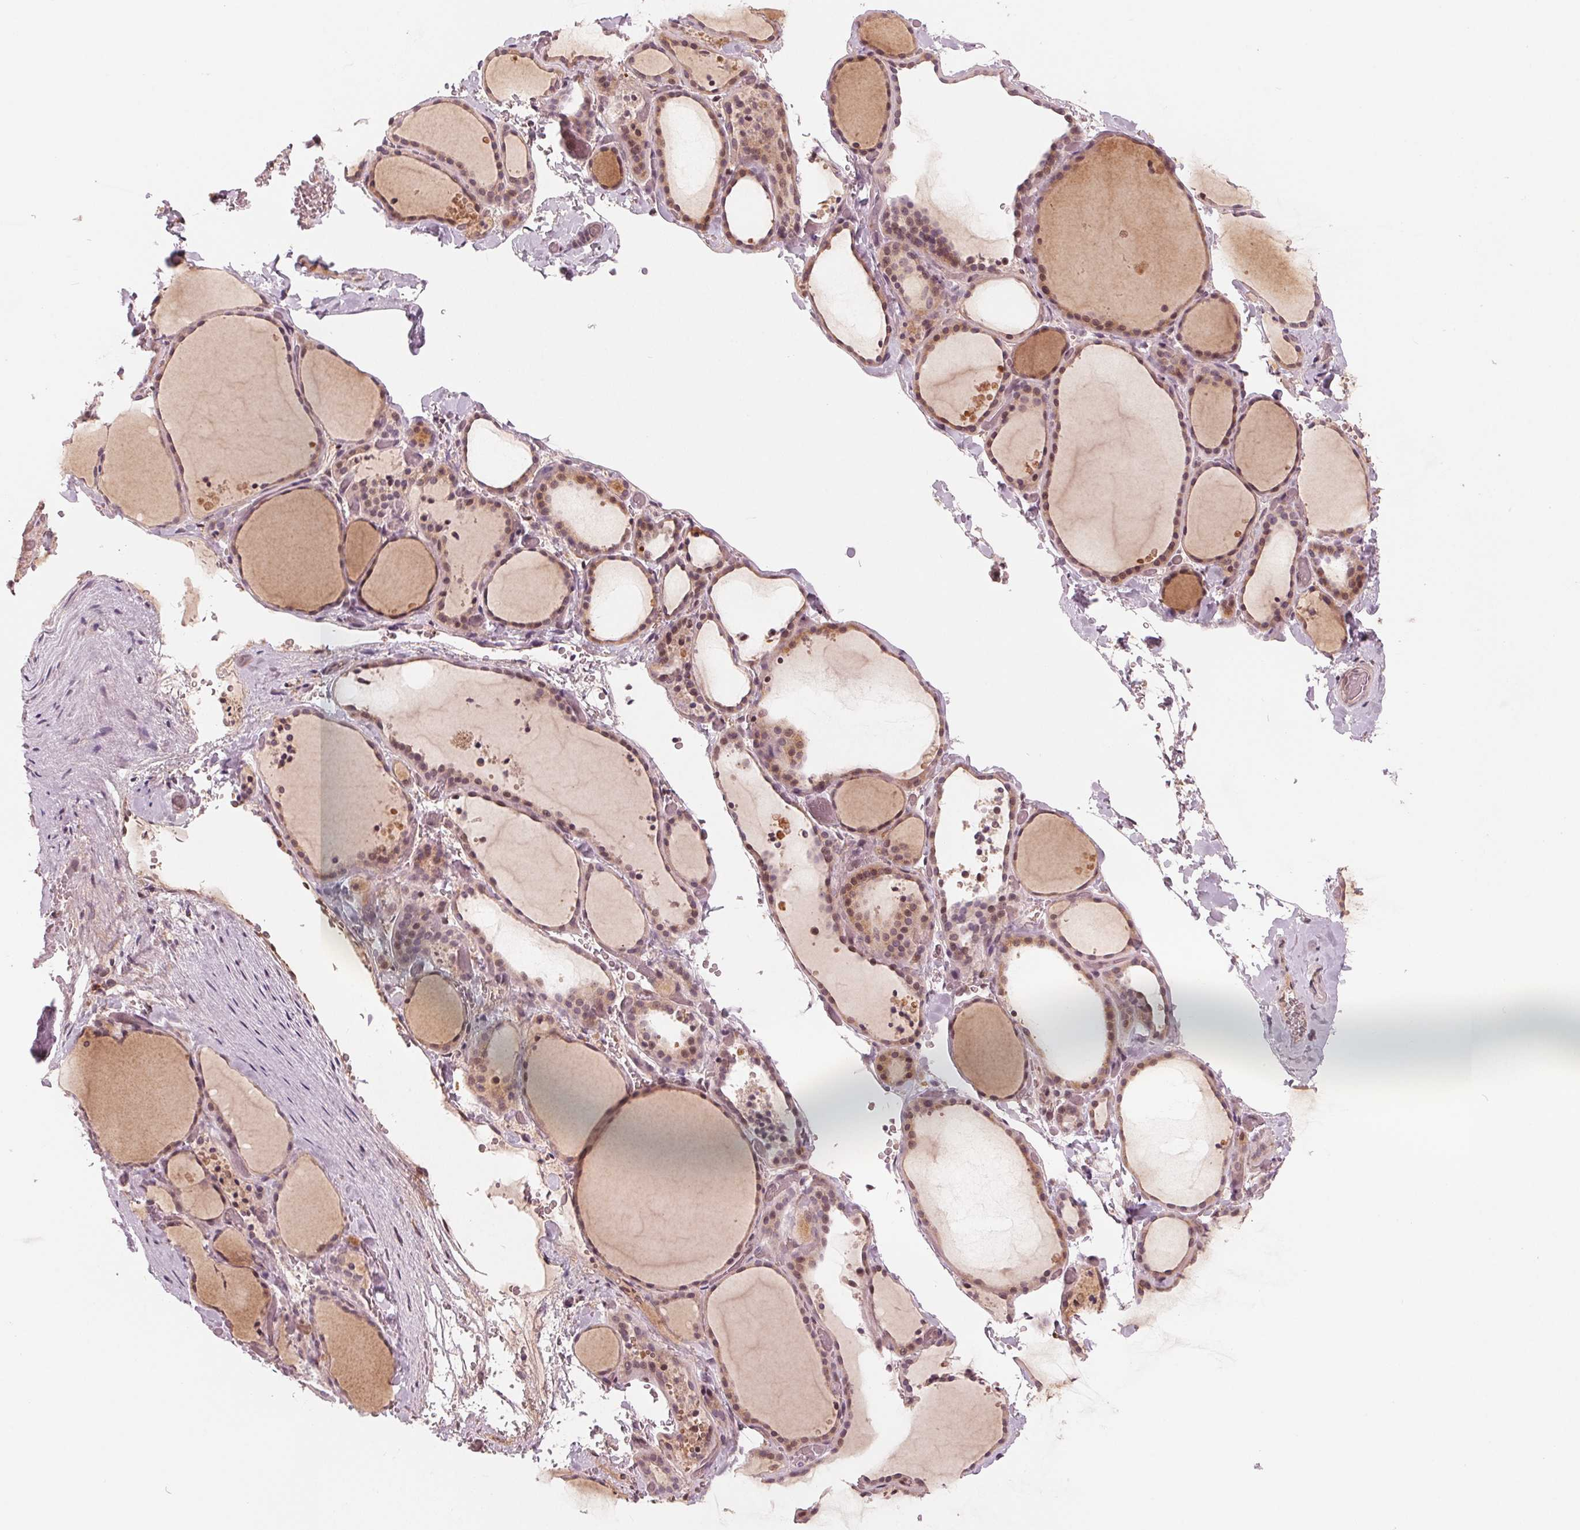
{"staining": {"intensity": "weak", "quantity": "25%-75%", "location": "cytoplasmic/membranous,nuclear"}, "tissue": "thyroid gland", "cell_type": "Glandular cells", "image_type": "normal", "snomed": [{"axis": "morphology", "description": "Normal tissue, NOS"}, {"axis": "topography", "description": "Thyroid gland"}], "caption": "A photomicrograph showing weak cytoplasmic/membranous,nuclear positivity in about 25%-75% of glandular cells in benign thyroid gland, as visualized by brown immunohistochemical staining.", "gene": "IL9R", "patient": {"sex": "female", "age": 36}}